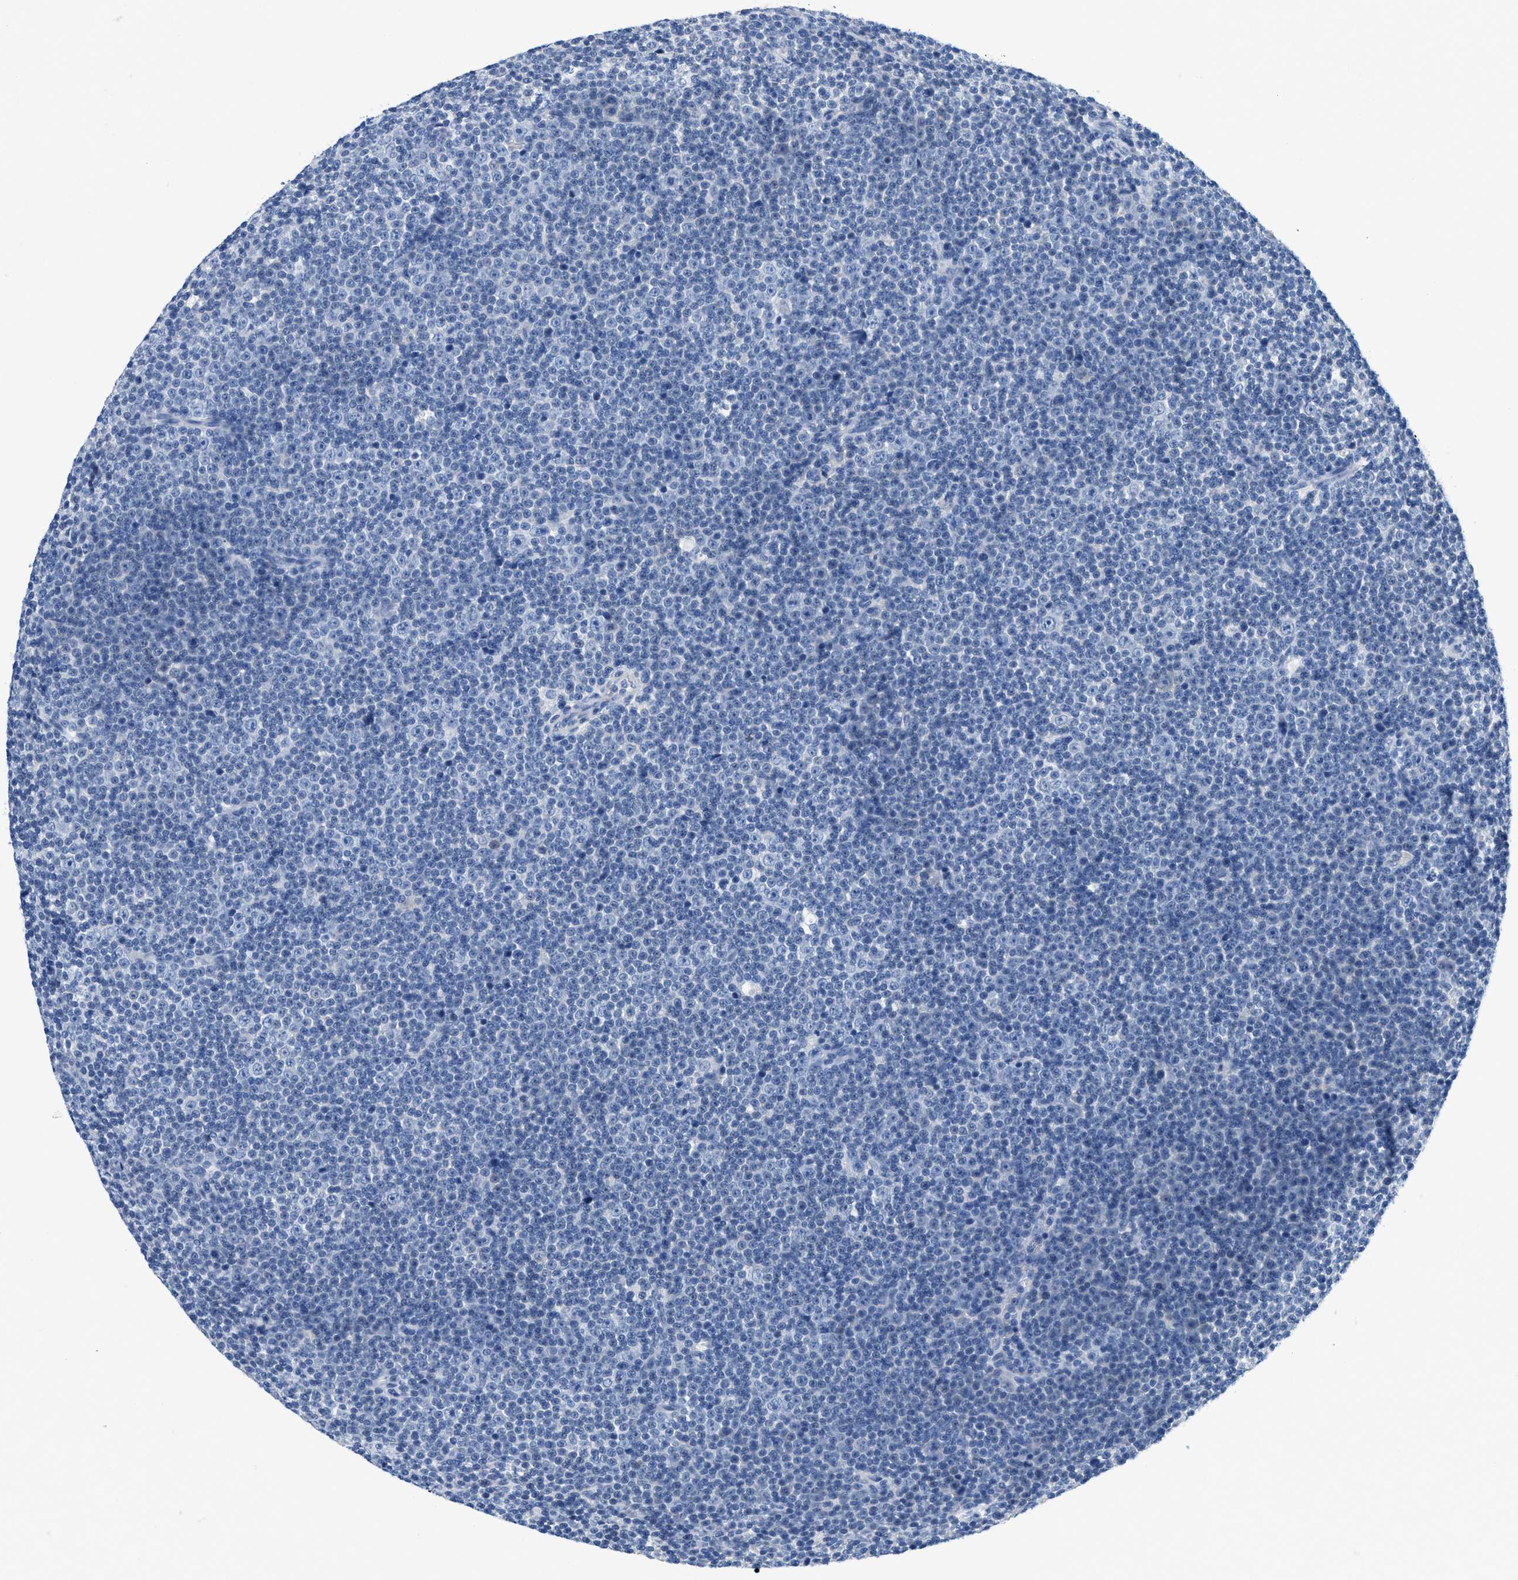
{"staining": {"intensity": "negative", "quantity": "none", "location": "none"}, "tissue": "lymphoma", "cell_type": "Tumor cells", "image_type": "cancer", "snomed": [{"axis": "morphology", "description": "Malignant lymphoma, non-Hodgkin's type, Low grade"}, {"axis": "topography", "description": "Lymph node"}], "caption": "A micrograph of human lymphoma is negative for staining in tumor cells.", "gene": "BPGM", "patient": {"sex": "female", "age": 67}}